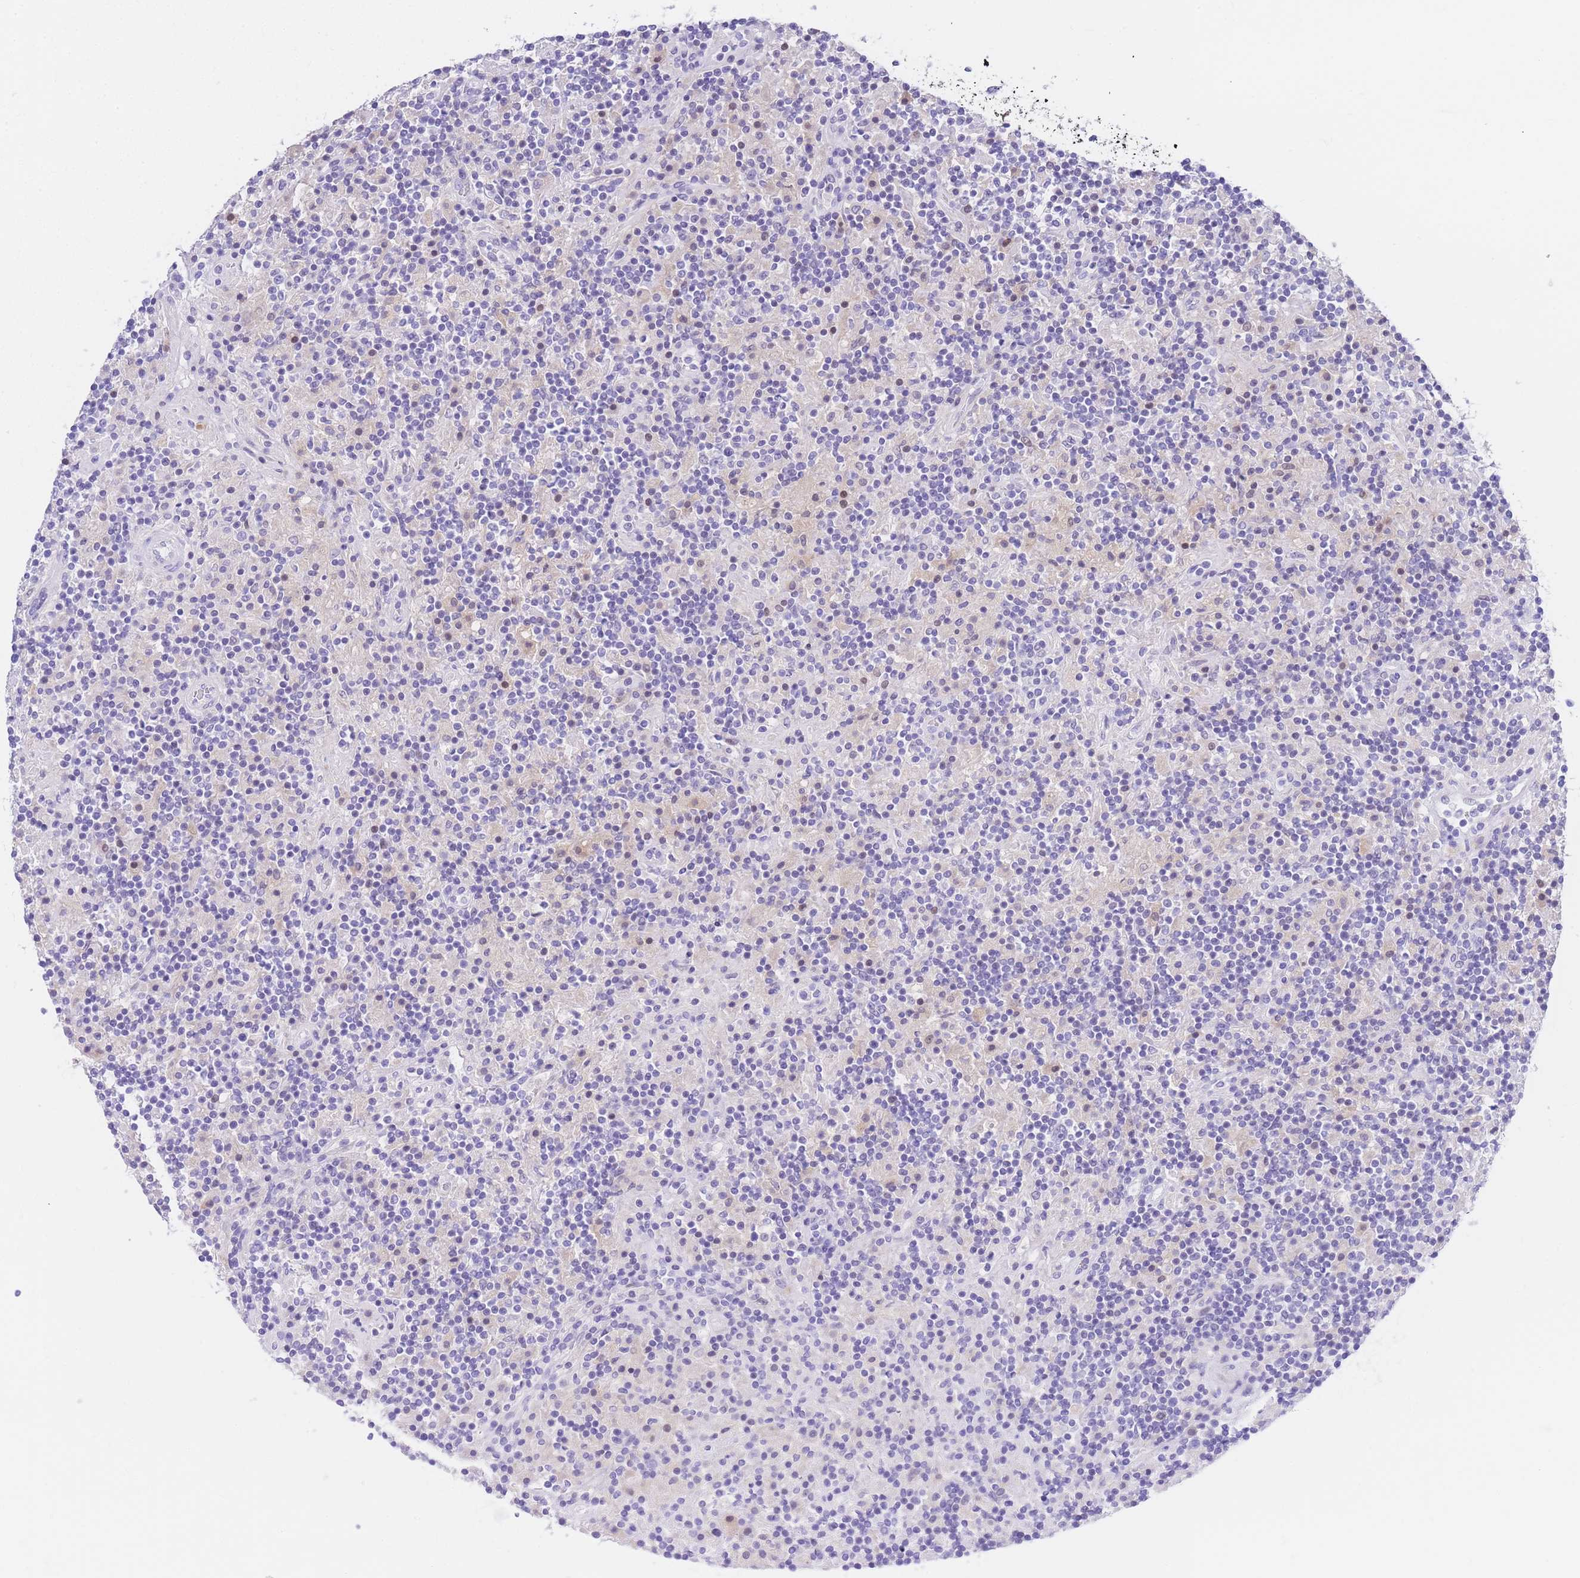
{"staining": {"intensity": "negative", "quantity": "none", "location": "none"}, "tissue": "lymphoma", "cell_type": "Tumor cells", "image_type": "cancer", "snomed": [{"axis": "morphology", "description": "Hodgkin's disease, NOS"}, {"axis": "topography", "description": "Lymph node"}], "caption": "Histopathology image shows no protein expression in tumor cells of lymphoma tissue.", "gene": "TIFAB", "patient": {"sex": "male", "age": 70}}